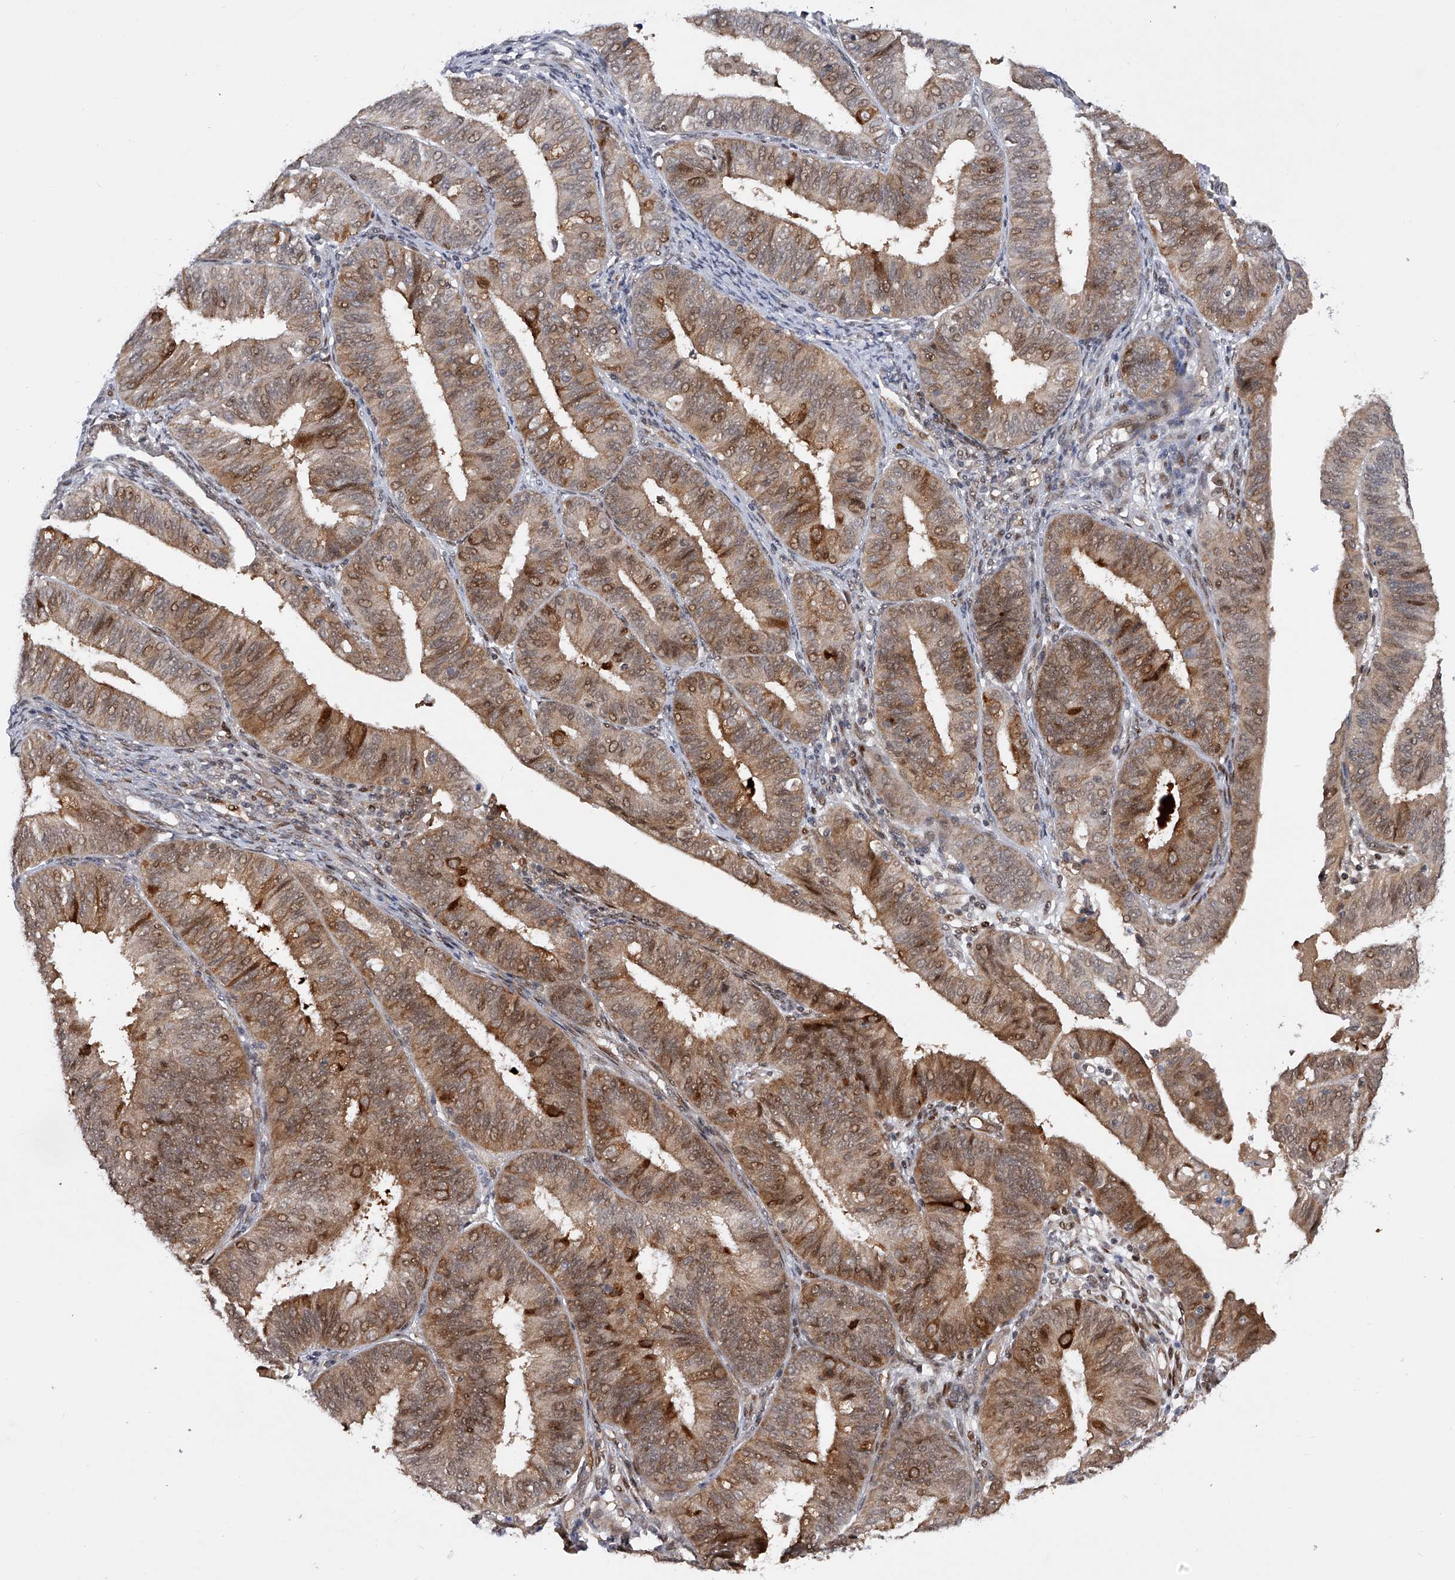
{"staining": {"intensity": "moderate", "quantity": "25%-75%", "location": "cytoplasmic/membranous,nuclear"}, "tissue": "endometrial cancer", "cell_type": "Tumor cells", "image_type": "cancer", "snomed": [{"axis": "morphology", "description": "Adenocarcinoma, NOS"}, {"axis": "topography", "description": "Endometrium"}], "caption": "Endometrial cancer (adenocarcinoma) stained for a protein exhibits moderate cytoplasmic/membranous and nuclear positivity in tumor cells.", "gene": "RWDD2A", "patient": {"sex": "female", "age": 51}}